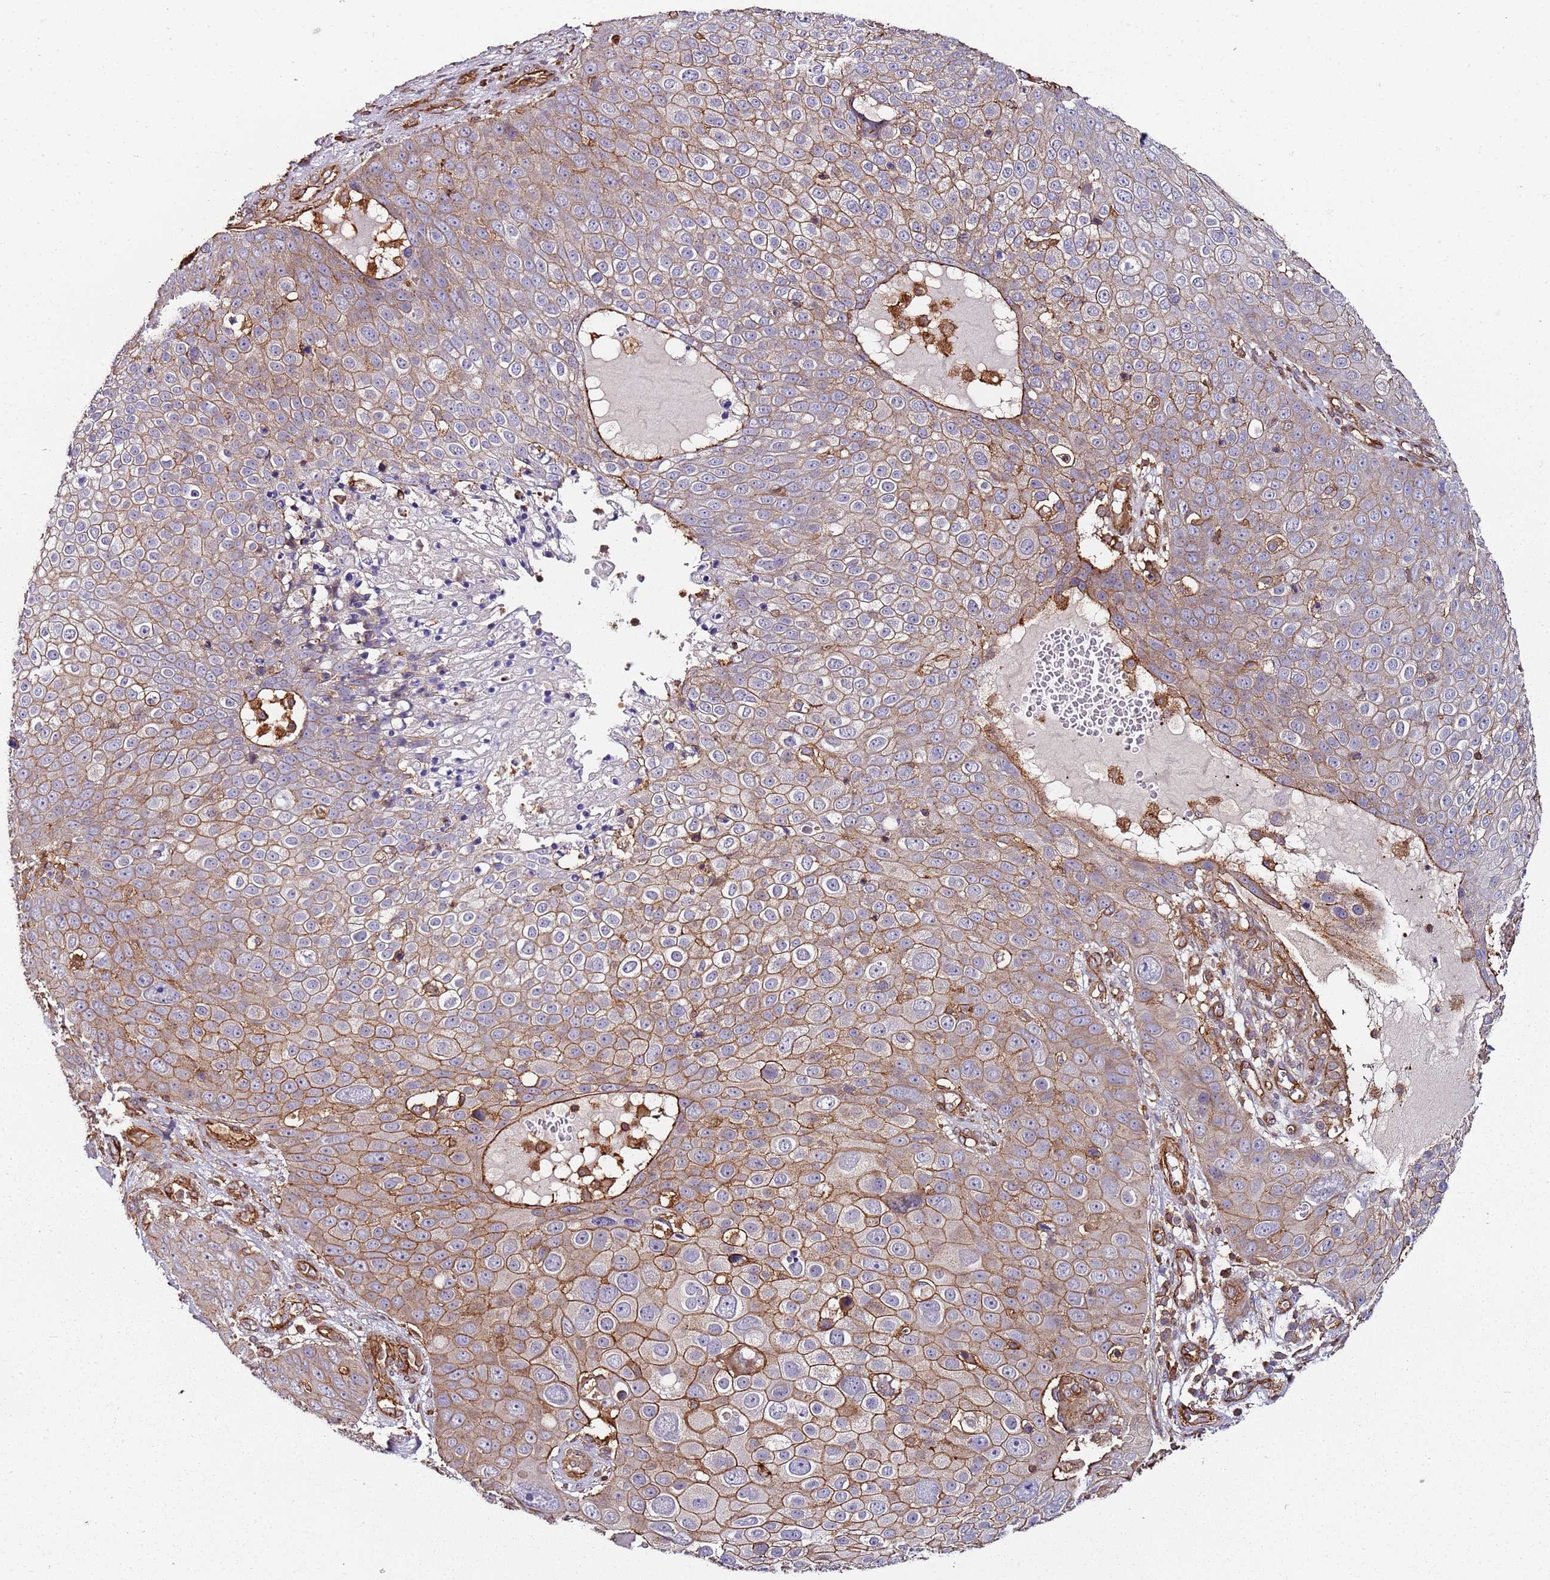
{"staining": {"intensity": "moderate", "quantity": ">75%", "location": "cytoplasmic/membranous"}, "tissue": "skin cancer", "cell_type": "Tumor cells", "image_type": "cancer", "snomed": [{"axis": "morphology", "description": "Squamous cell carcinoma, NOS"}, {"axis": "topography", "description": "Skin"}], "caption": "Squamous cell carcinoma (skin) stained with a brown dye demonstrates moderate cytoplasmic/membranous positive expression in approximately >75% of tumor cells.", "gene": "CYP2U1", "patient": {"sex": "male", "age": 71}}